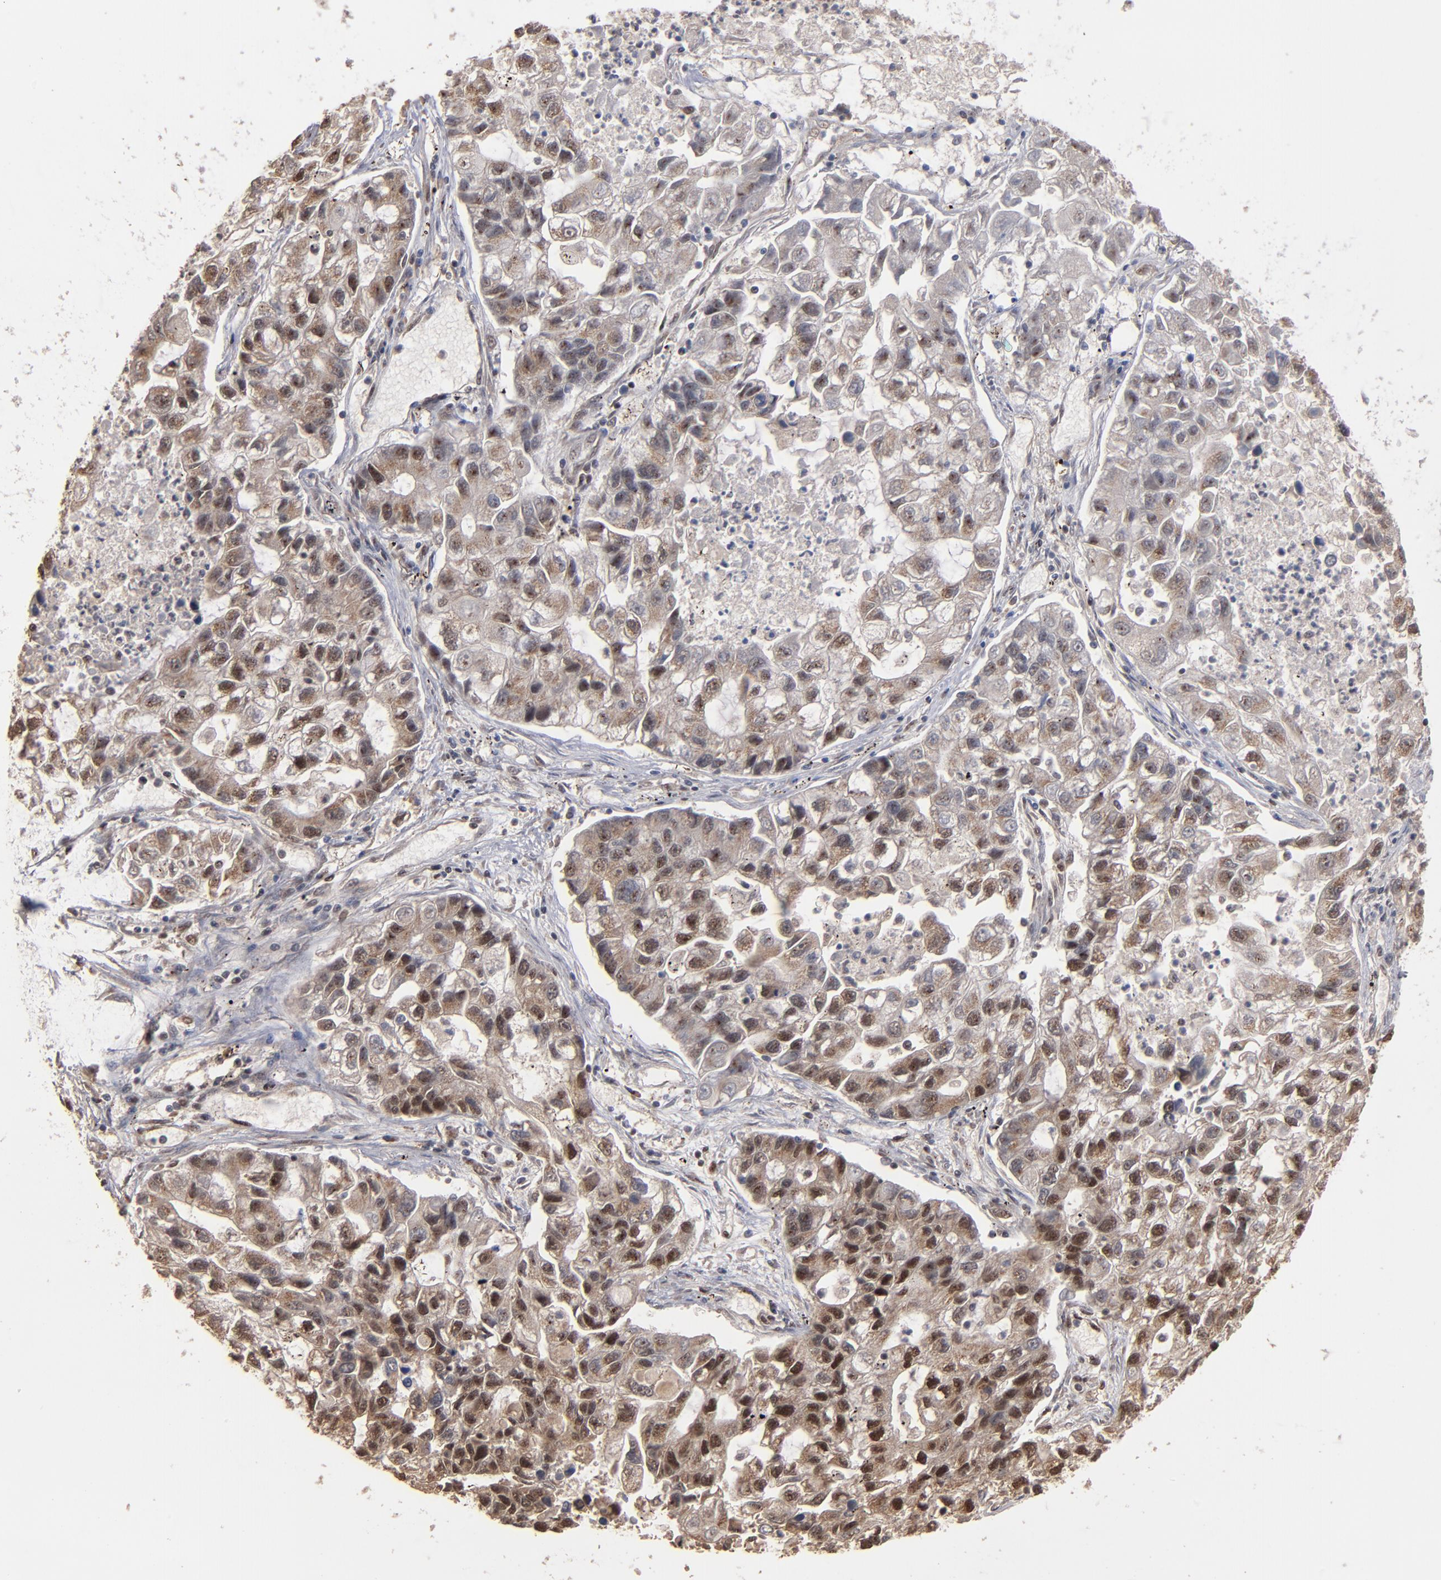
{"staining": {"intensity": "moderate", "quantity": "25%-75%", "location": "cytoplasmic/membranous,nuclear"}, "tissue": "lung cancer", "cell_type": "Tumor cells", "image_type": "cancer", "snomed": [{"axis": "morphology", "description": "Adenocarcinoma, NOS"}, {"axis": "topography", "description": "Lung"}], "caption": "High-magnification brightfield microscopy of lung adenocarcinoma stained with DAB (brown) and counterstained with hematoxylin (blue). tumor cells exhibit moderate cytoplasmic/membranous and nuclear positivity is present in approximately25%-75% of cells. The protein of interest is shown in brown color, while the nuclei are stained blue.", "gene": "SNW1", "patient": {"sex": "female", "age": 51}}